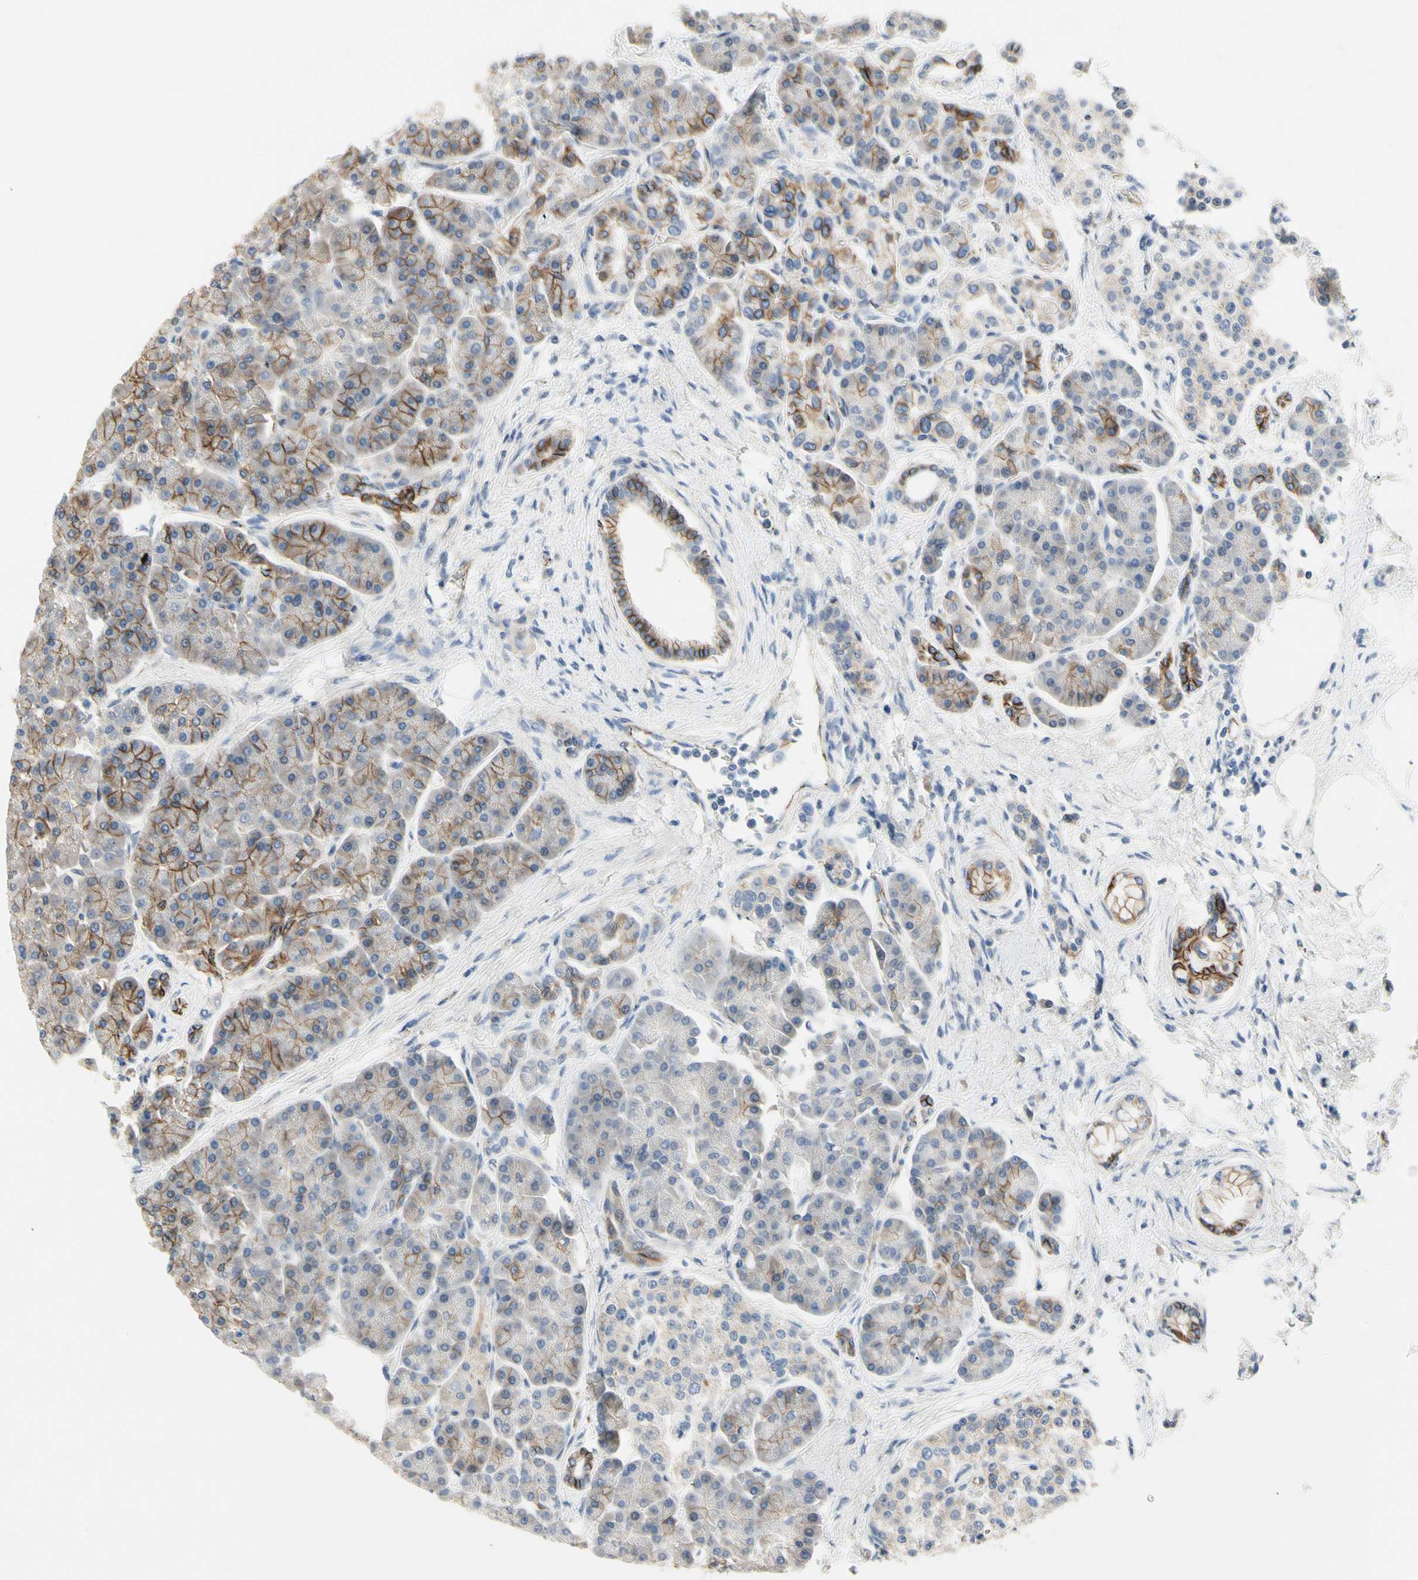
{"staining": {"intensity": "moderate", "quantity": "25%-75%", "location": "cytoplasmic/membranous"}, "tissue": "pancreas", "cell_type": "Exocrine glandular cells", "image_type": "normal", "snomed": [{"axis": "morphology", "description": "Normal tissue, NOS"}, {"axis": "topography", "description": "Pancreas"}], "caption": "An IHC histopathology image of normal tissue is shown. Protein staining in brown shows moderate cytoplasmic/membranous positivity in pancreas within exocrine glandular cells. (brown staining indicates protein expression, while blue staining denotes nuclei).", "gene": "LGR6", "patient": {"sex": "female", "age": 70}}